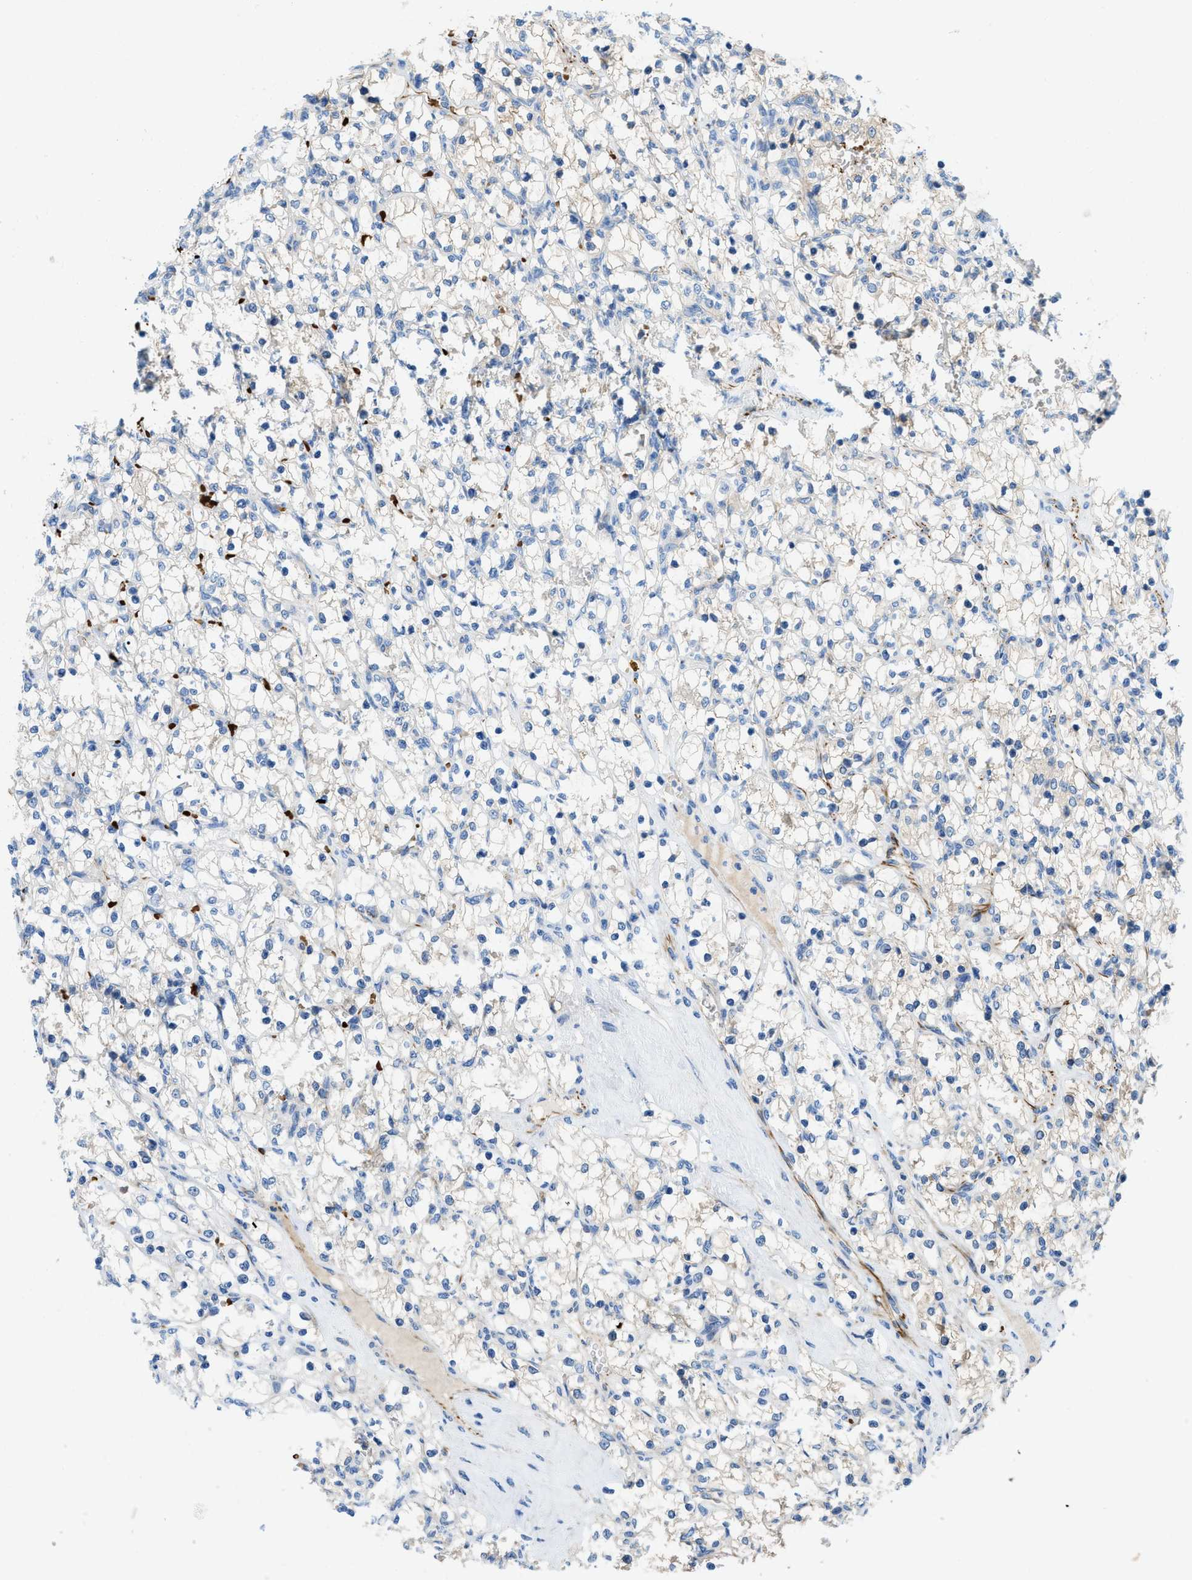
{"staining": {"intensity": "negative", "quantity": "none", "location": "none"}, "tissue": "renal cancer", "cell_type": "Tumor cells", "image_type": "cancer", "snomed": [{"axis": "morphology", "description": "Adenocarcinoma, NOS"}, {"axis": "topography", "description": "Kidney"}], "caption": "DAB (3,3'-diaminobenzidine) immunohistochemical staining of renal cancer (adenocarcinoma) displays no significant expression in tumor cells. (DAB (3,3'-diaminobenzidine) IHC visualized using brightfield microscopy, high magnification).", "gene": "ZNF831", "patient": {"sex": "female", "age": 69}}